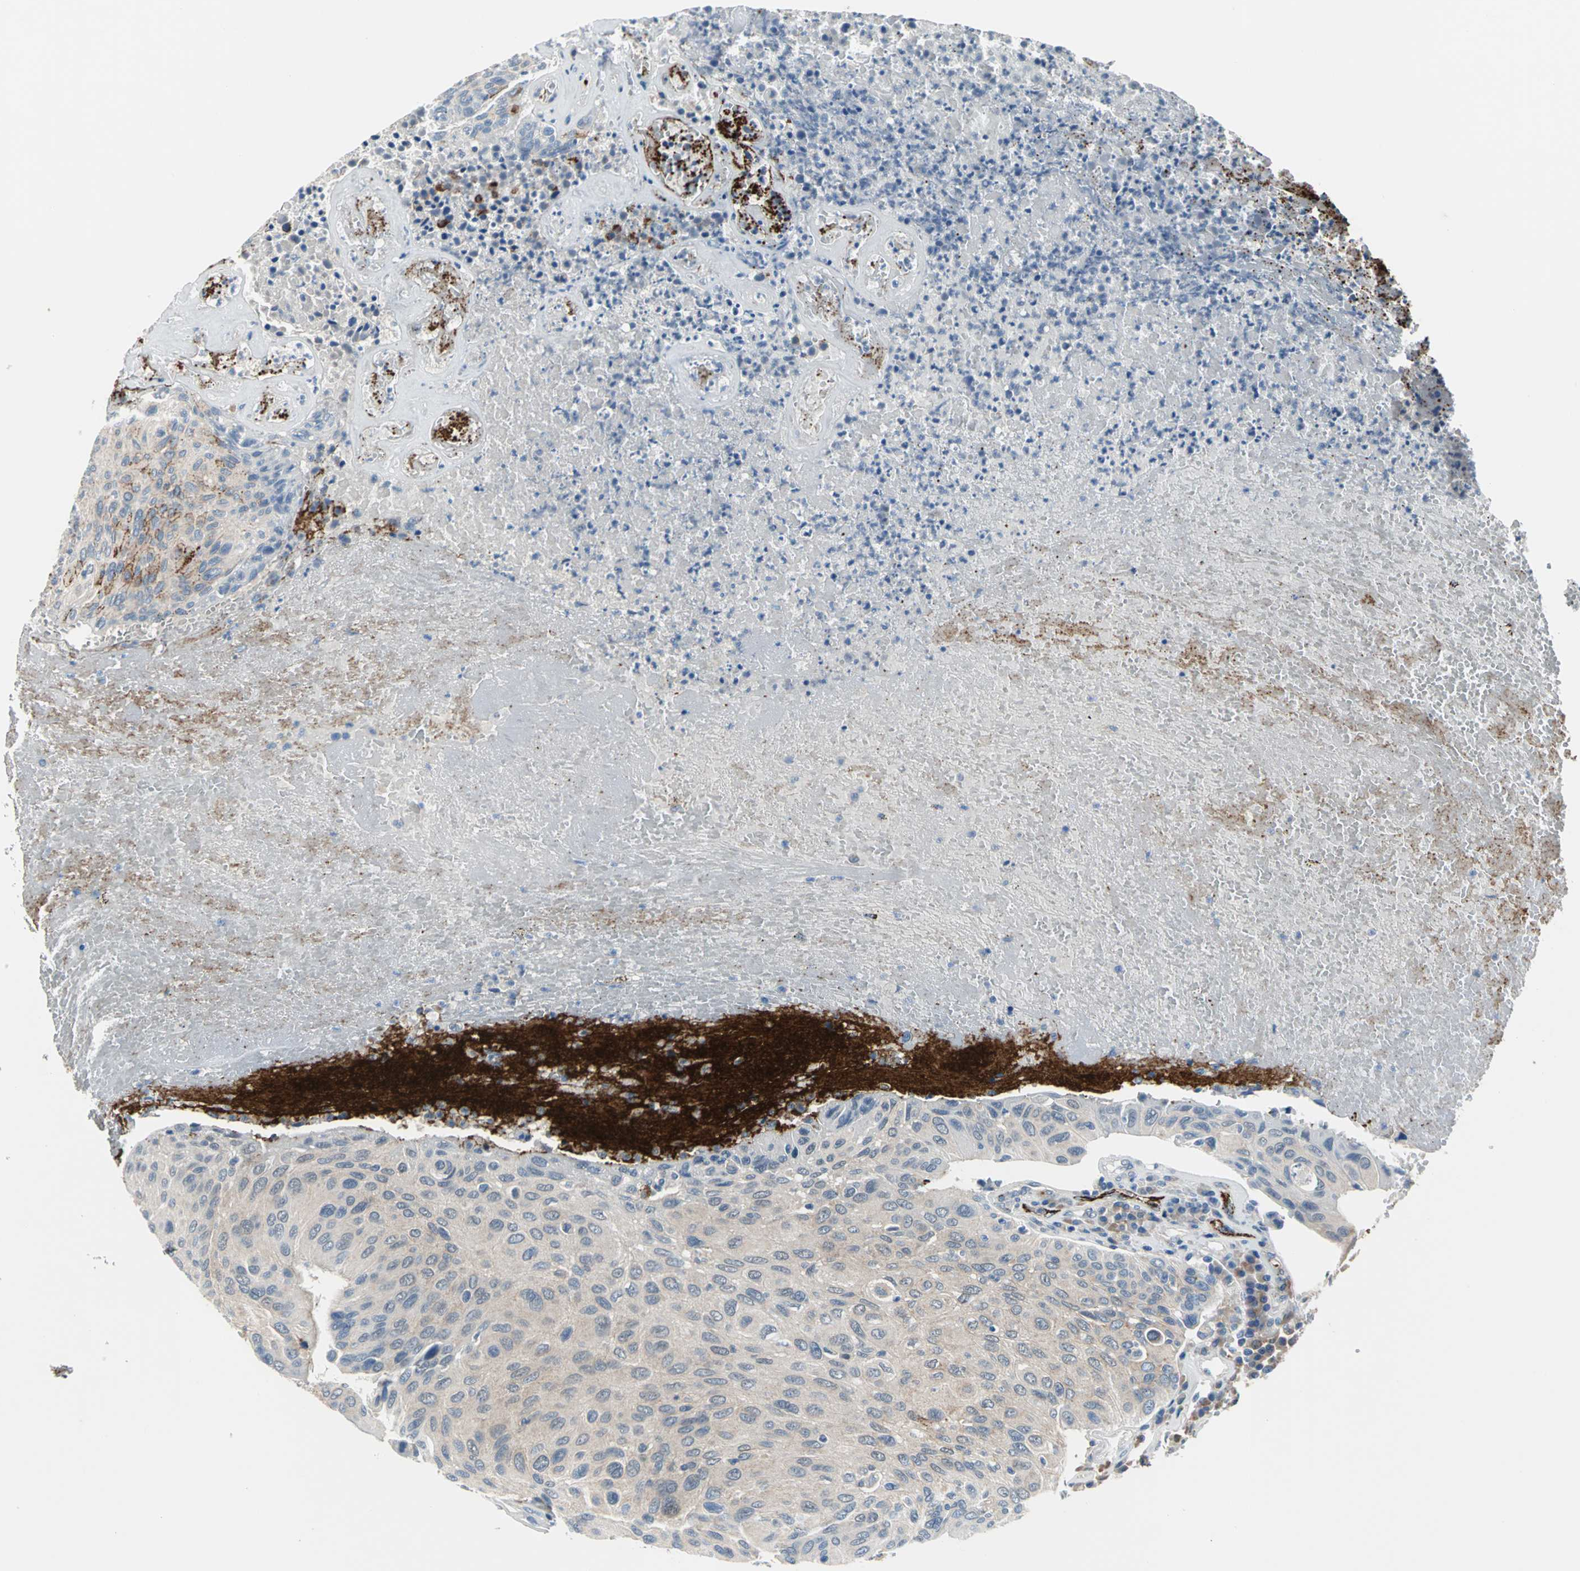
{"staining": {"intensity": "moderate", "quantity": "25%-75%", "location": "cytoplasmic/membranous"}, "tissue": "urothelial cancer", "cell_type": "Tumor cells", "image_type": "cancer", "snomed": [{"axis": "morphology", "description": "Urothelial carcinoma, High grade"}, {"axis": "topography", "description": "Urinary bladder"}], "caption": "Moderate cytoplasmic/membranous expression for a protein is appreciated in about 25%-75% of tumor cells of urothelial cancer using immunohistochemistry.", "gene": "SELP", "patient": {"sex": "male", "age": 66}}